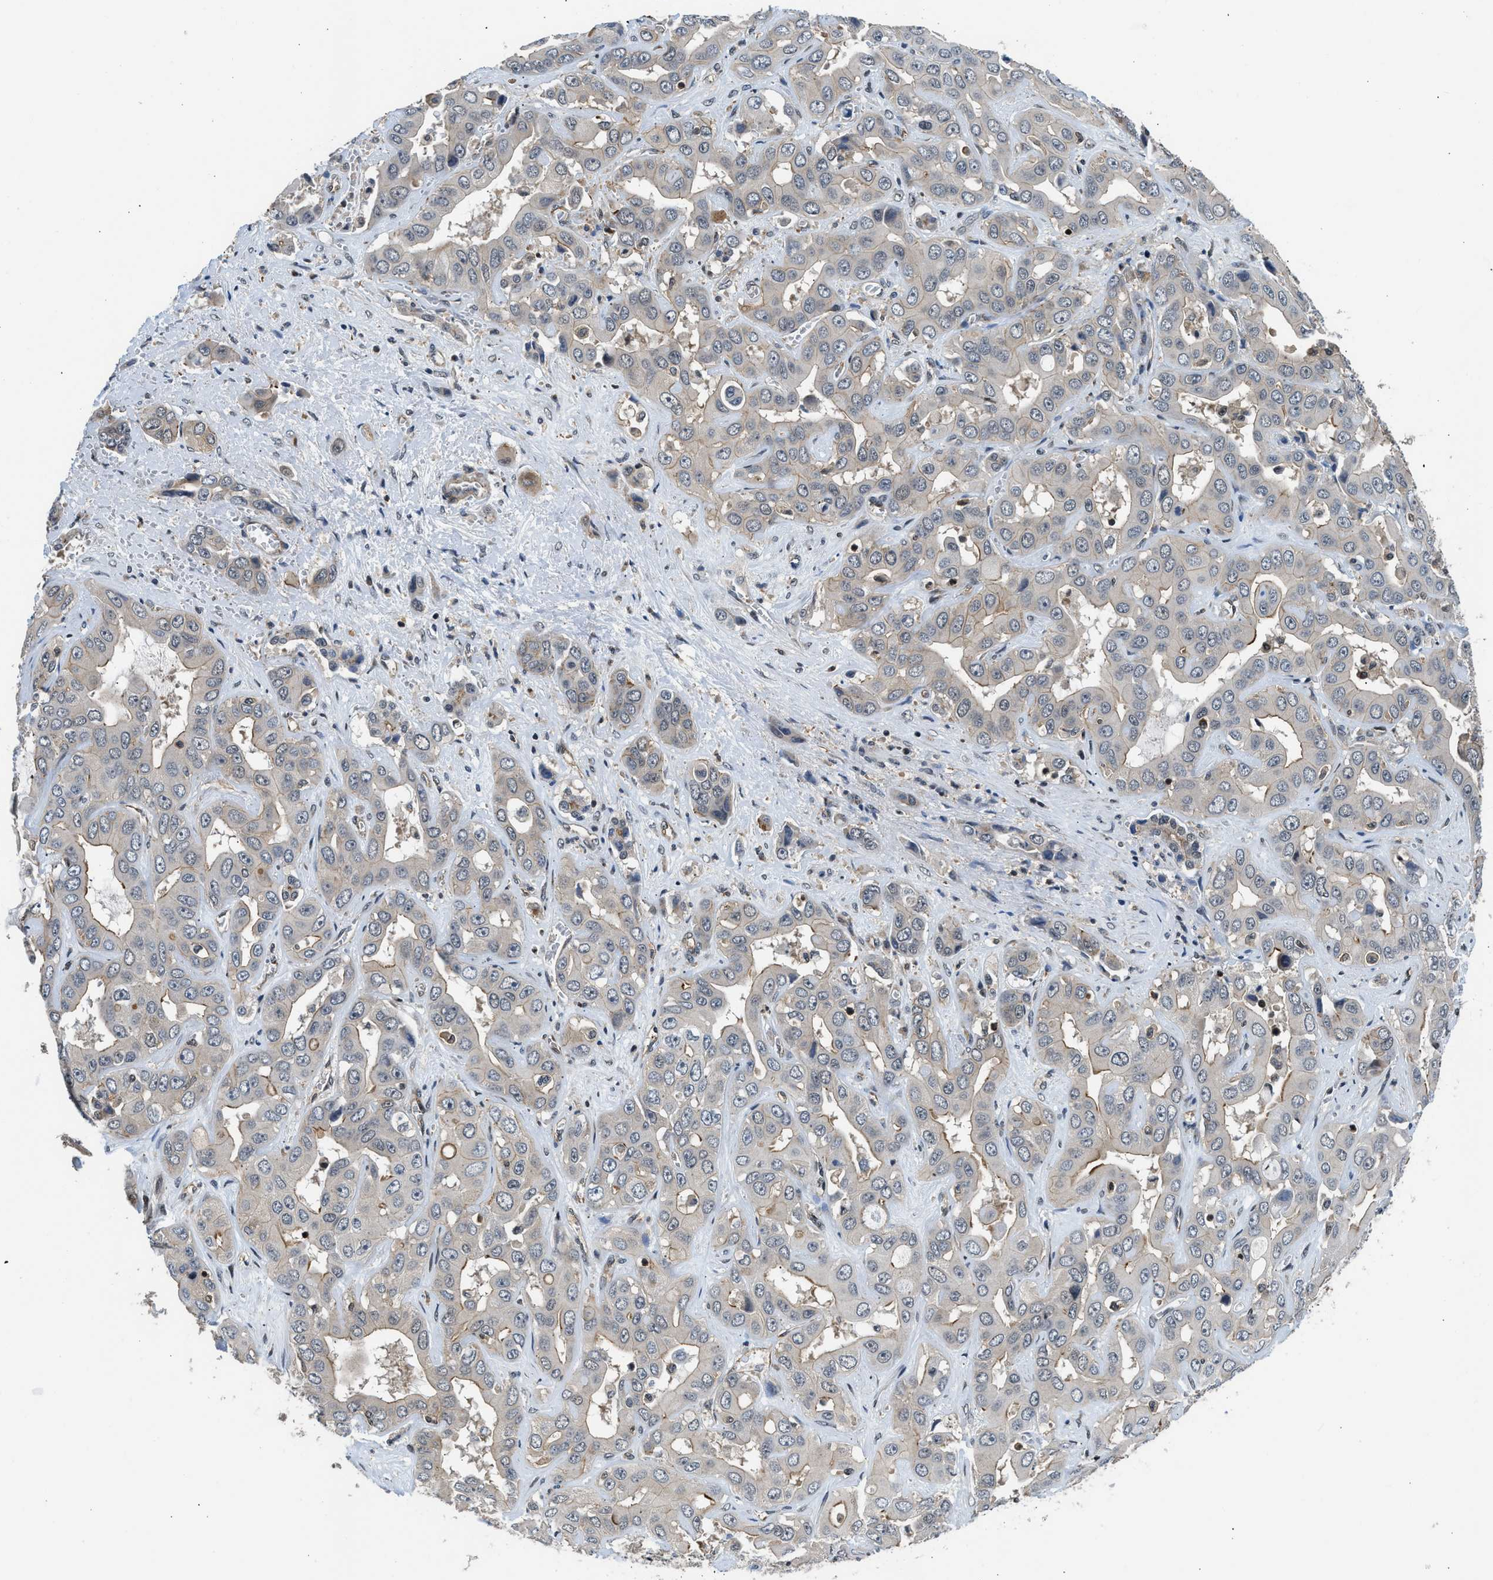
{"staining": {"intensity": "moderate", "quantity": "<25%", "location": "cytoplasmic/membranous"}, "tissue": "liver cancer", "cell_type": "Tumor cells", "image_type": "cancer", "snomed": [{"axis": "morphology", "description": "Cholangiocarcinoma"}, {"axis": "topography", "description": "Liver"}], "caption": "Liver cancer (cholangiocarcinoma) stained with DAB immunohistochemistry shows low levels of moderate cytoplasmic/membranous staining in approximately <25% of tumor cells.", "gene": "MTMR1", "patient": {"sex": "female", "age": 52}}